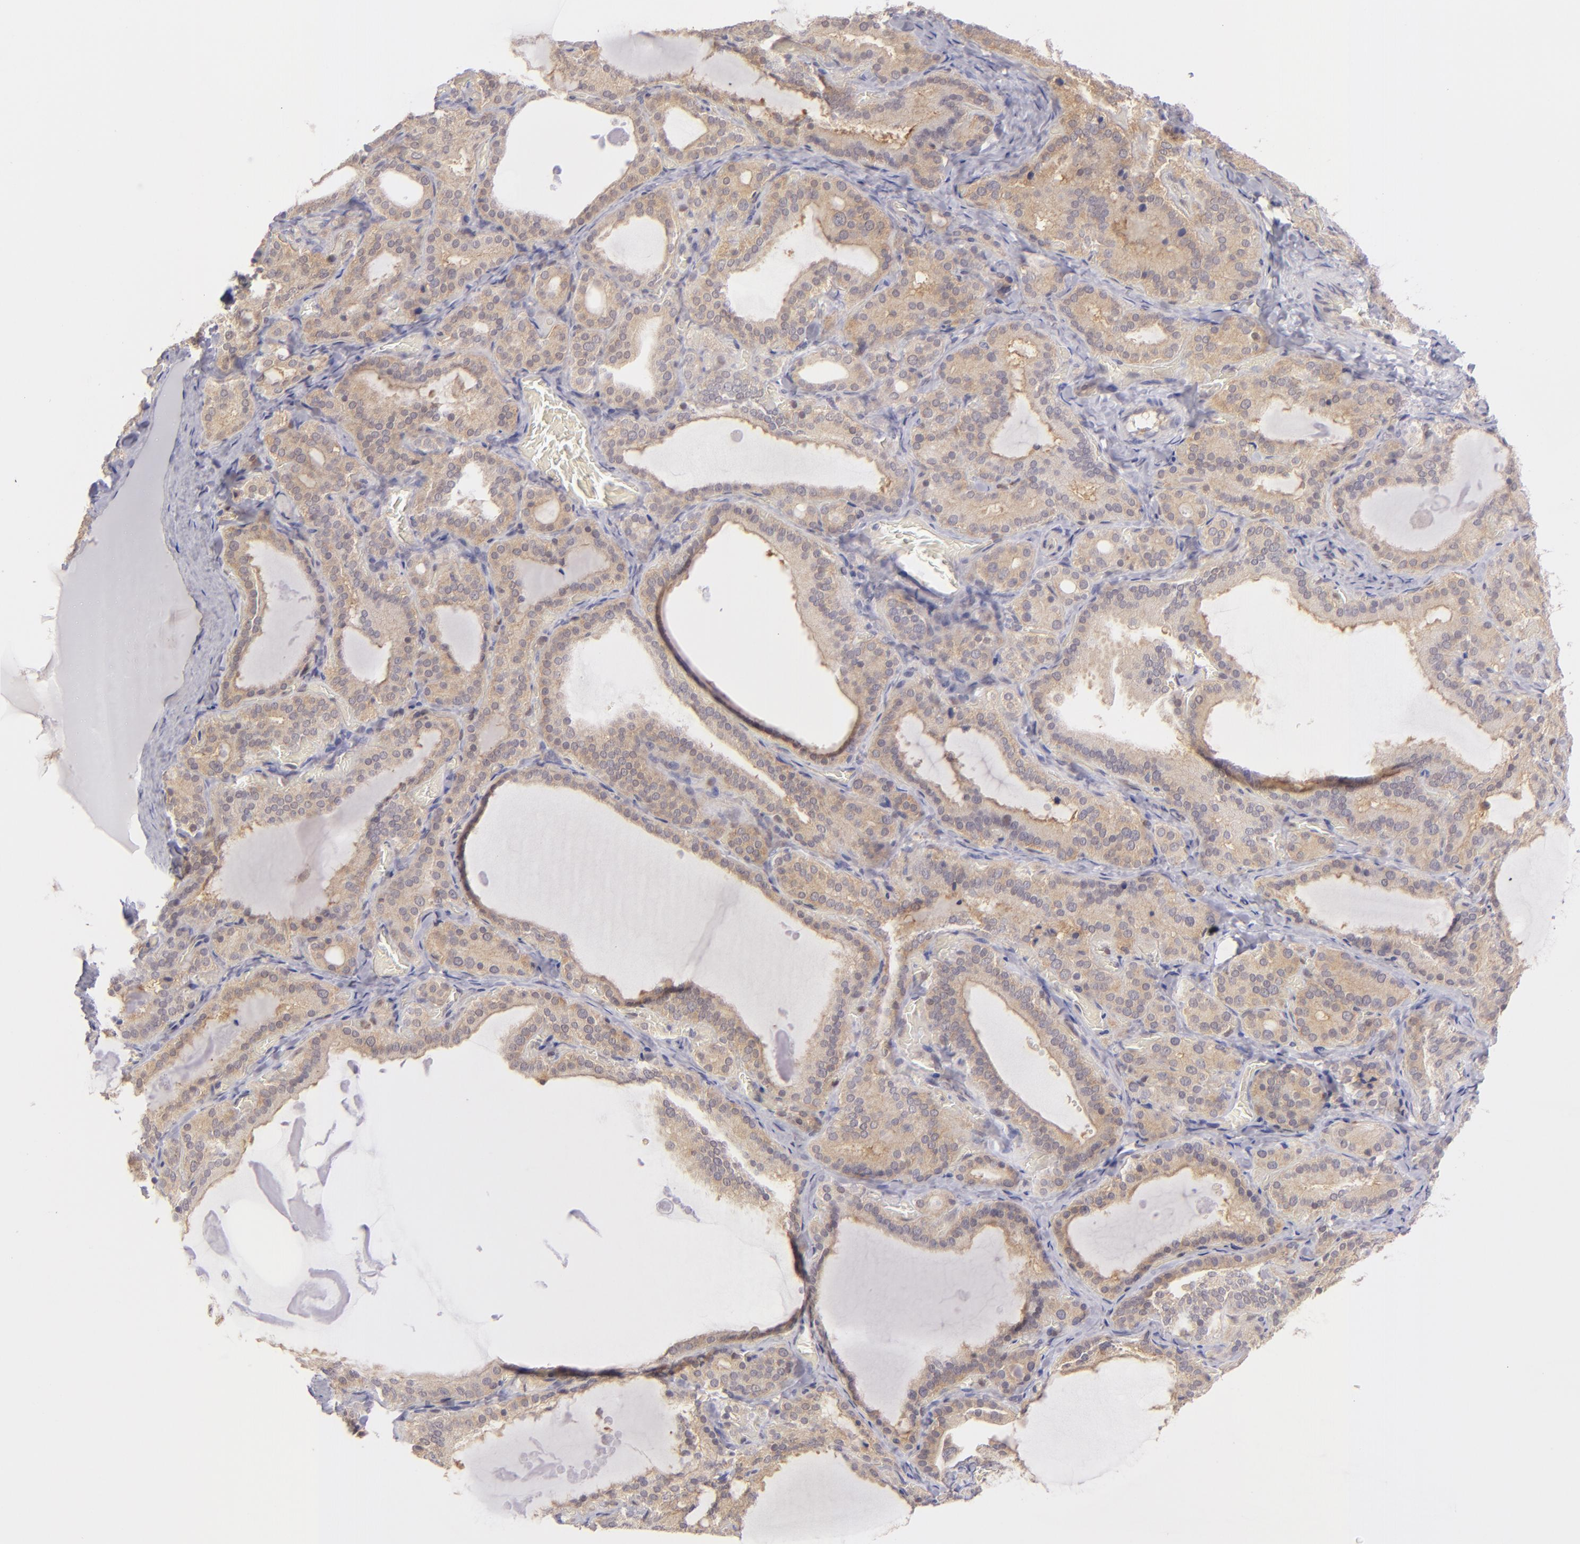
{"staining": {"intensity": "weak", "quantity": ">75%", "location": "cytoplasmic/membranous"}, "tissue": "thyroid gland", "cell_type": "Glandular cells", "image_type": "normal", "snomed": [{"axis": "morphology", "description": "Normal tissue, NOS"}, {"axis": "topography", "description": "Thyroid gland"}], "caption": "Protein staining of benign thyroid gland displays weak cytoplasmic/membranous staining in about >75% of glandular cells. The protein is shown in brown color, while the nuclei are stained blue.", "gene": "PTPN13", "patient": {"sex": "female", "age": 33}}